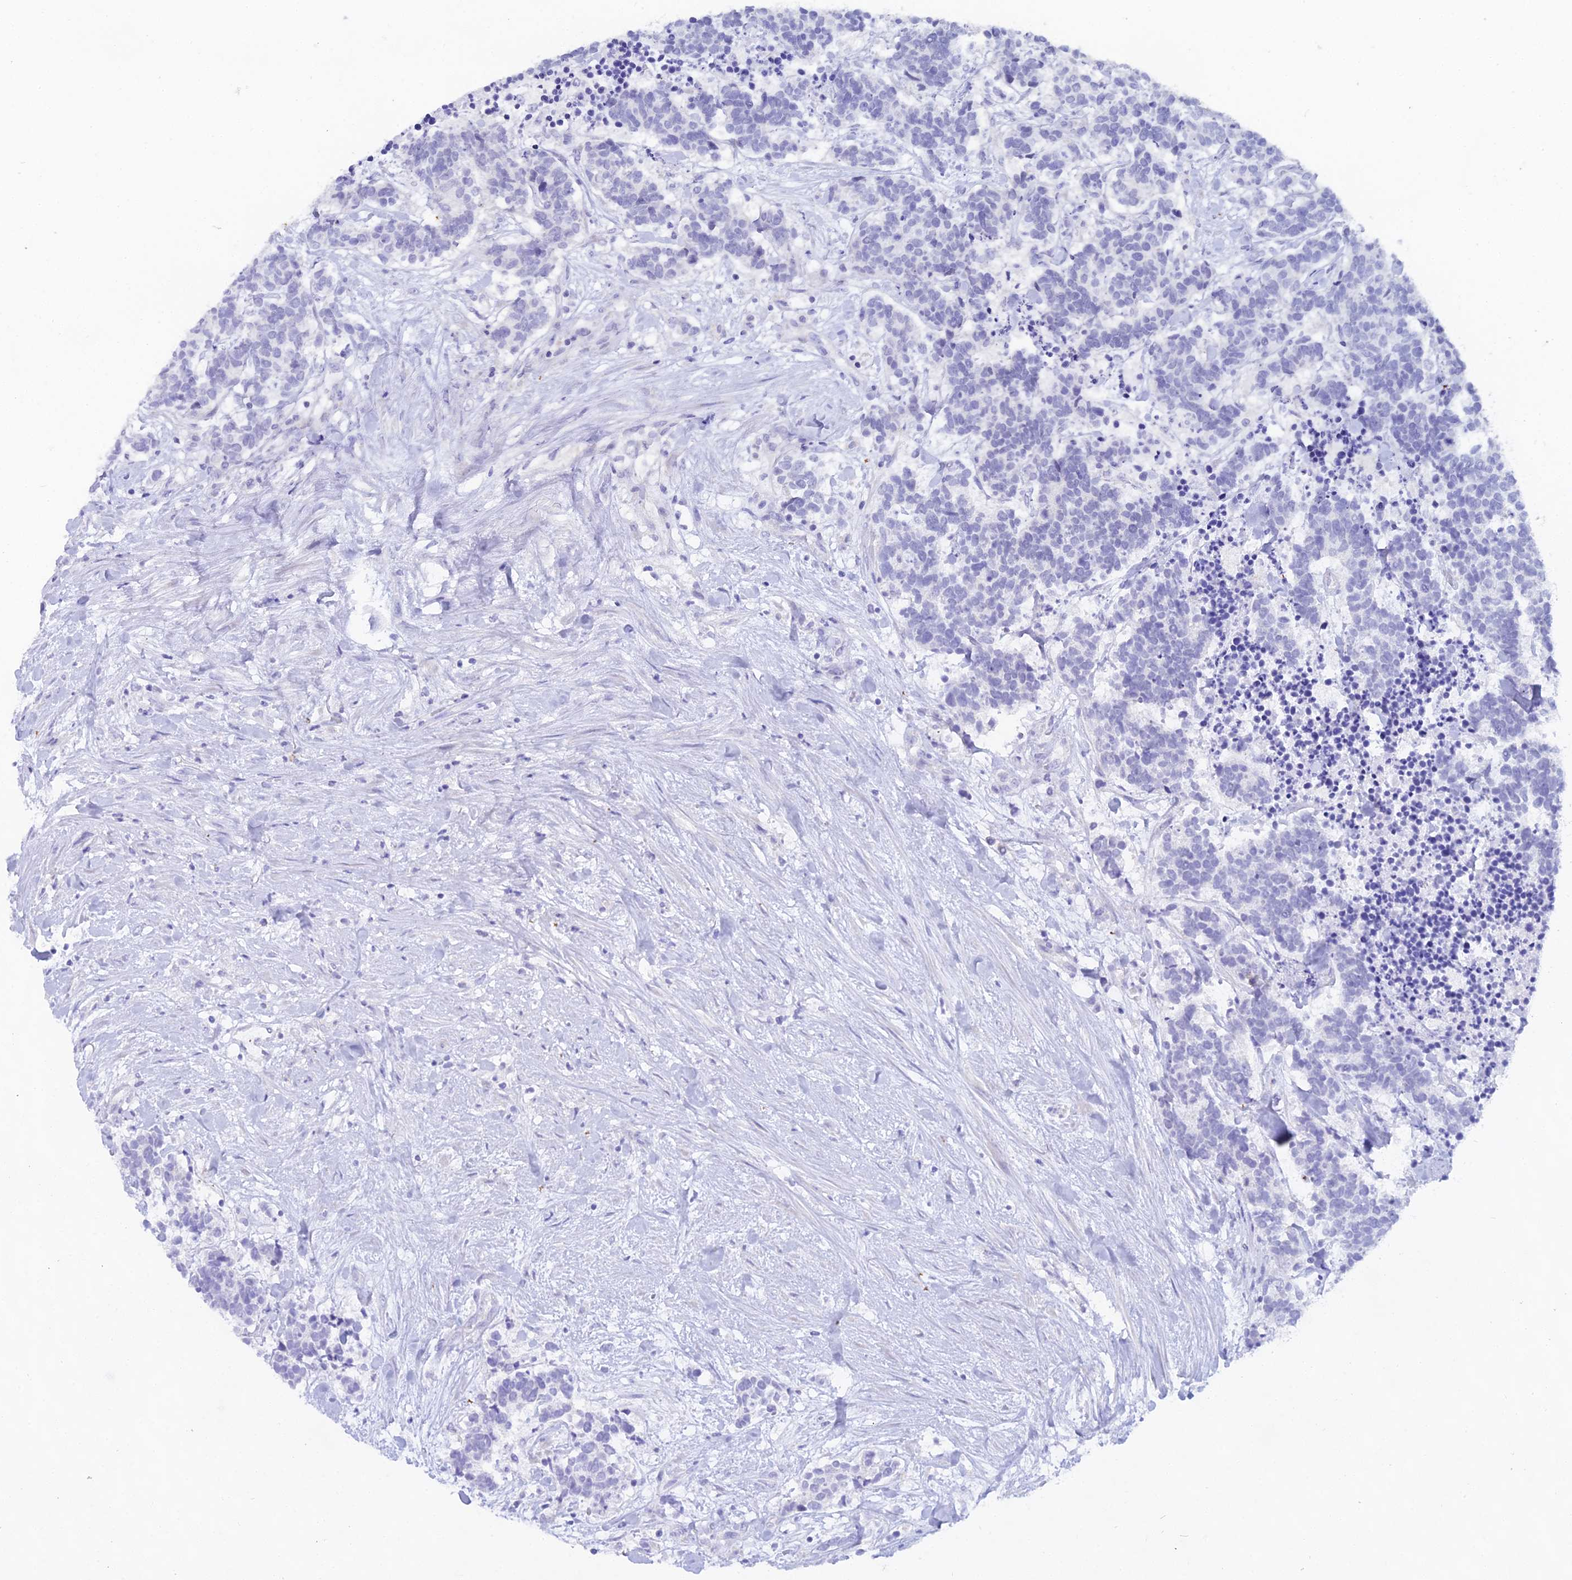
{"staining": {"intensity": "negative", "quantity": "none", "location": "none"}, "tissue": "carcinoid", "cell_type": "Tumor cells", "image_type": "cancer", "snomed": [{"axis": "morphology", "description": "Carcinoma, NOS"}, {"axis": "morphology", "description": "Carcinoid, malignant, NOS"}, {"axis": "topography", "description": "Prostate"}], "caption": "Human carcinoid stained for a protein using immunohistochemistry (IHC) displays no staining in tumor cells.", "gene": "CGB2", "patient": {"sex": "male", "age": 57}}